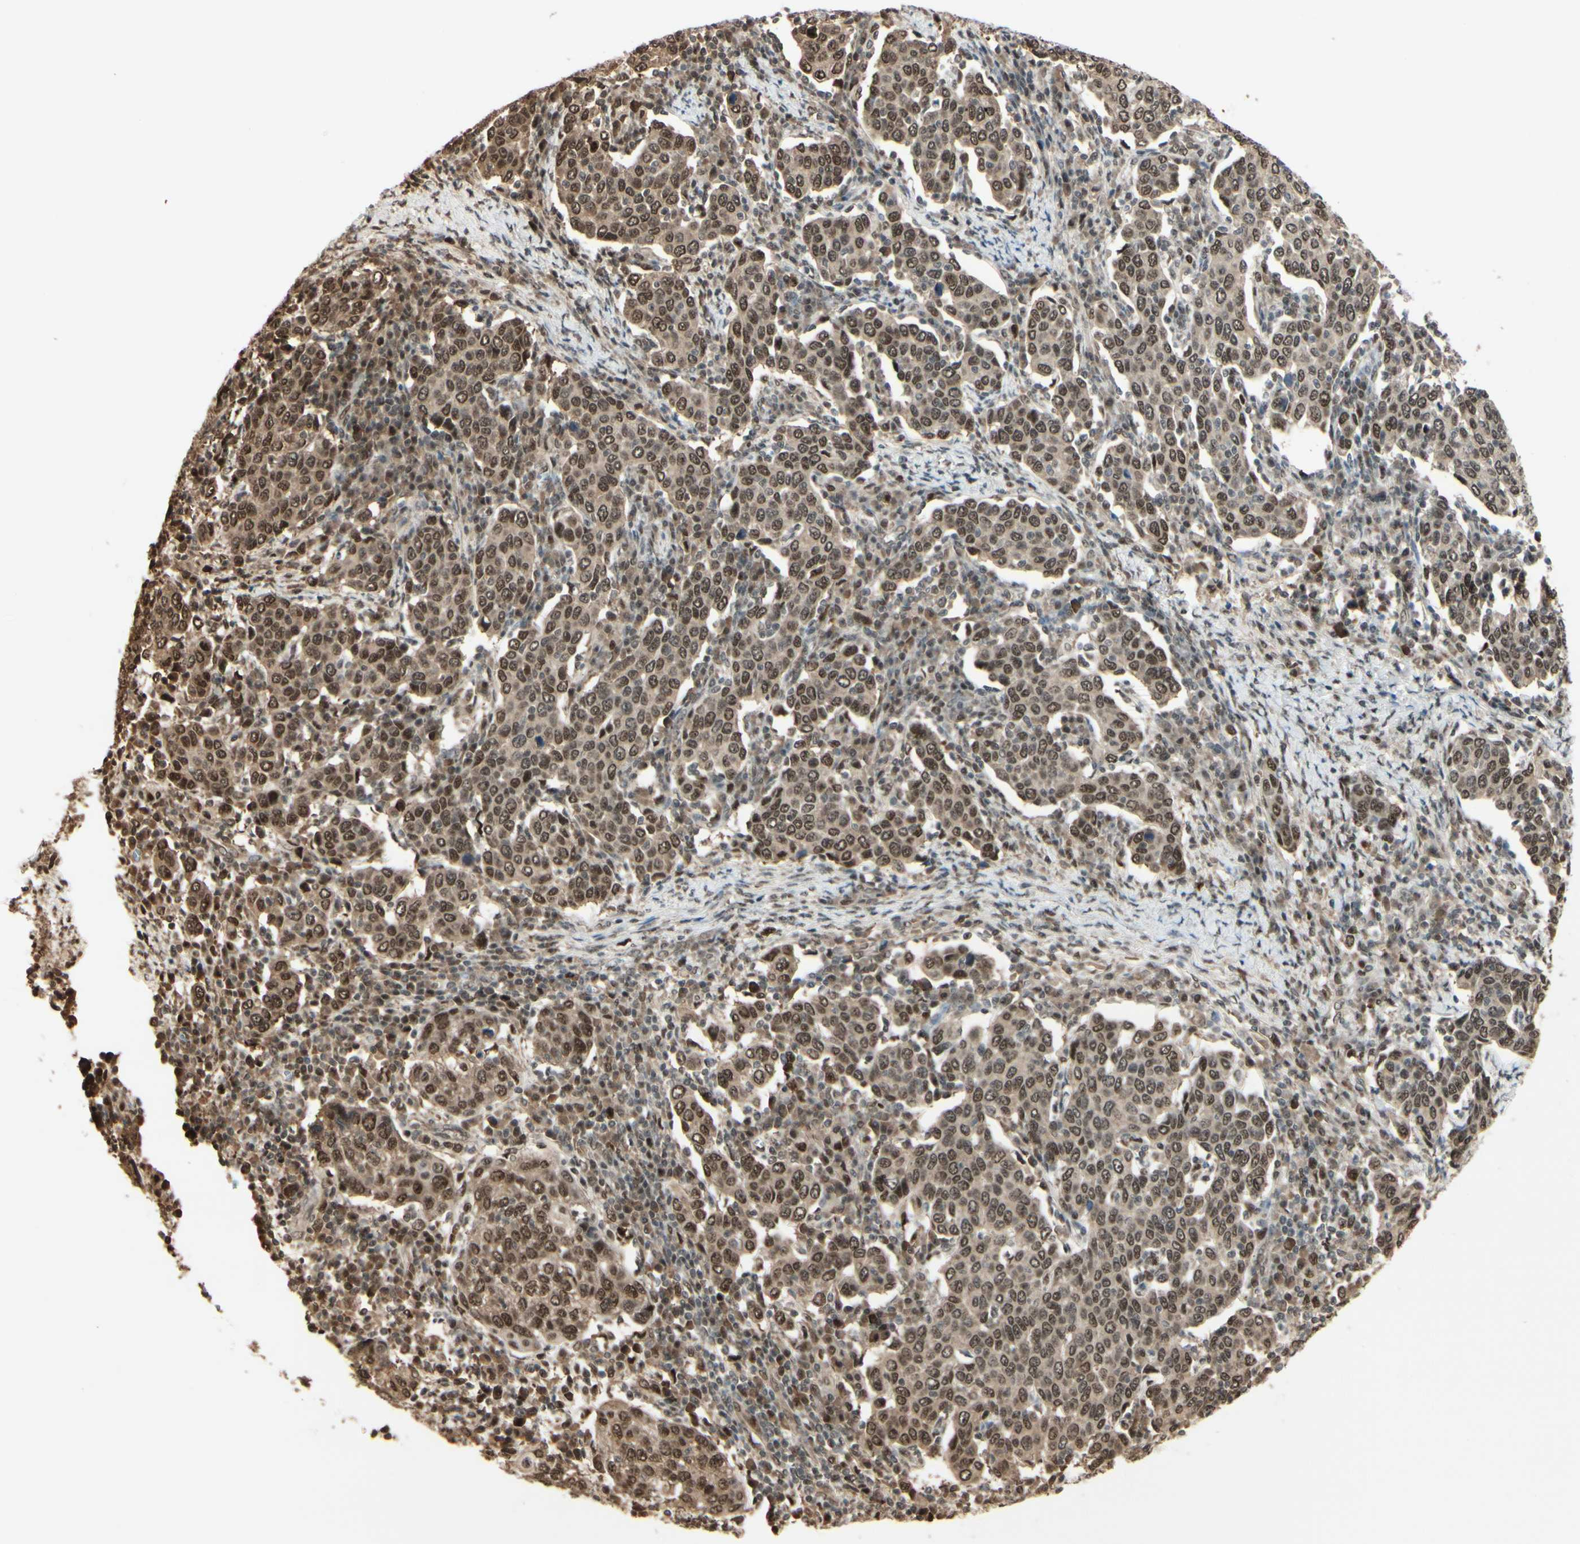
{"staining": {"intensity": "moderate", "quantity": ">75%", "location": "cytoplasmic/membranous,nuclear"}, "tissue": "cervical cancer", "cell_type": "Tumor cells", "image_type": "cancer", "snomed": [{"axis": "morphology", "description": "Squamous cell carcinoma, NOS"}, {"axis": "topography", "description": "Cervix"}], "caption": "Immunohistochemical staining of human cervical squamous cell carcinoma displays moderate cytoplasmic/membranous and nuclear protein positivity in about >75% of tumor cells.", "gene": "HSF1", "patient": {"sex": "female", "age": 40}}